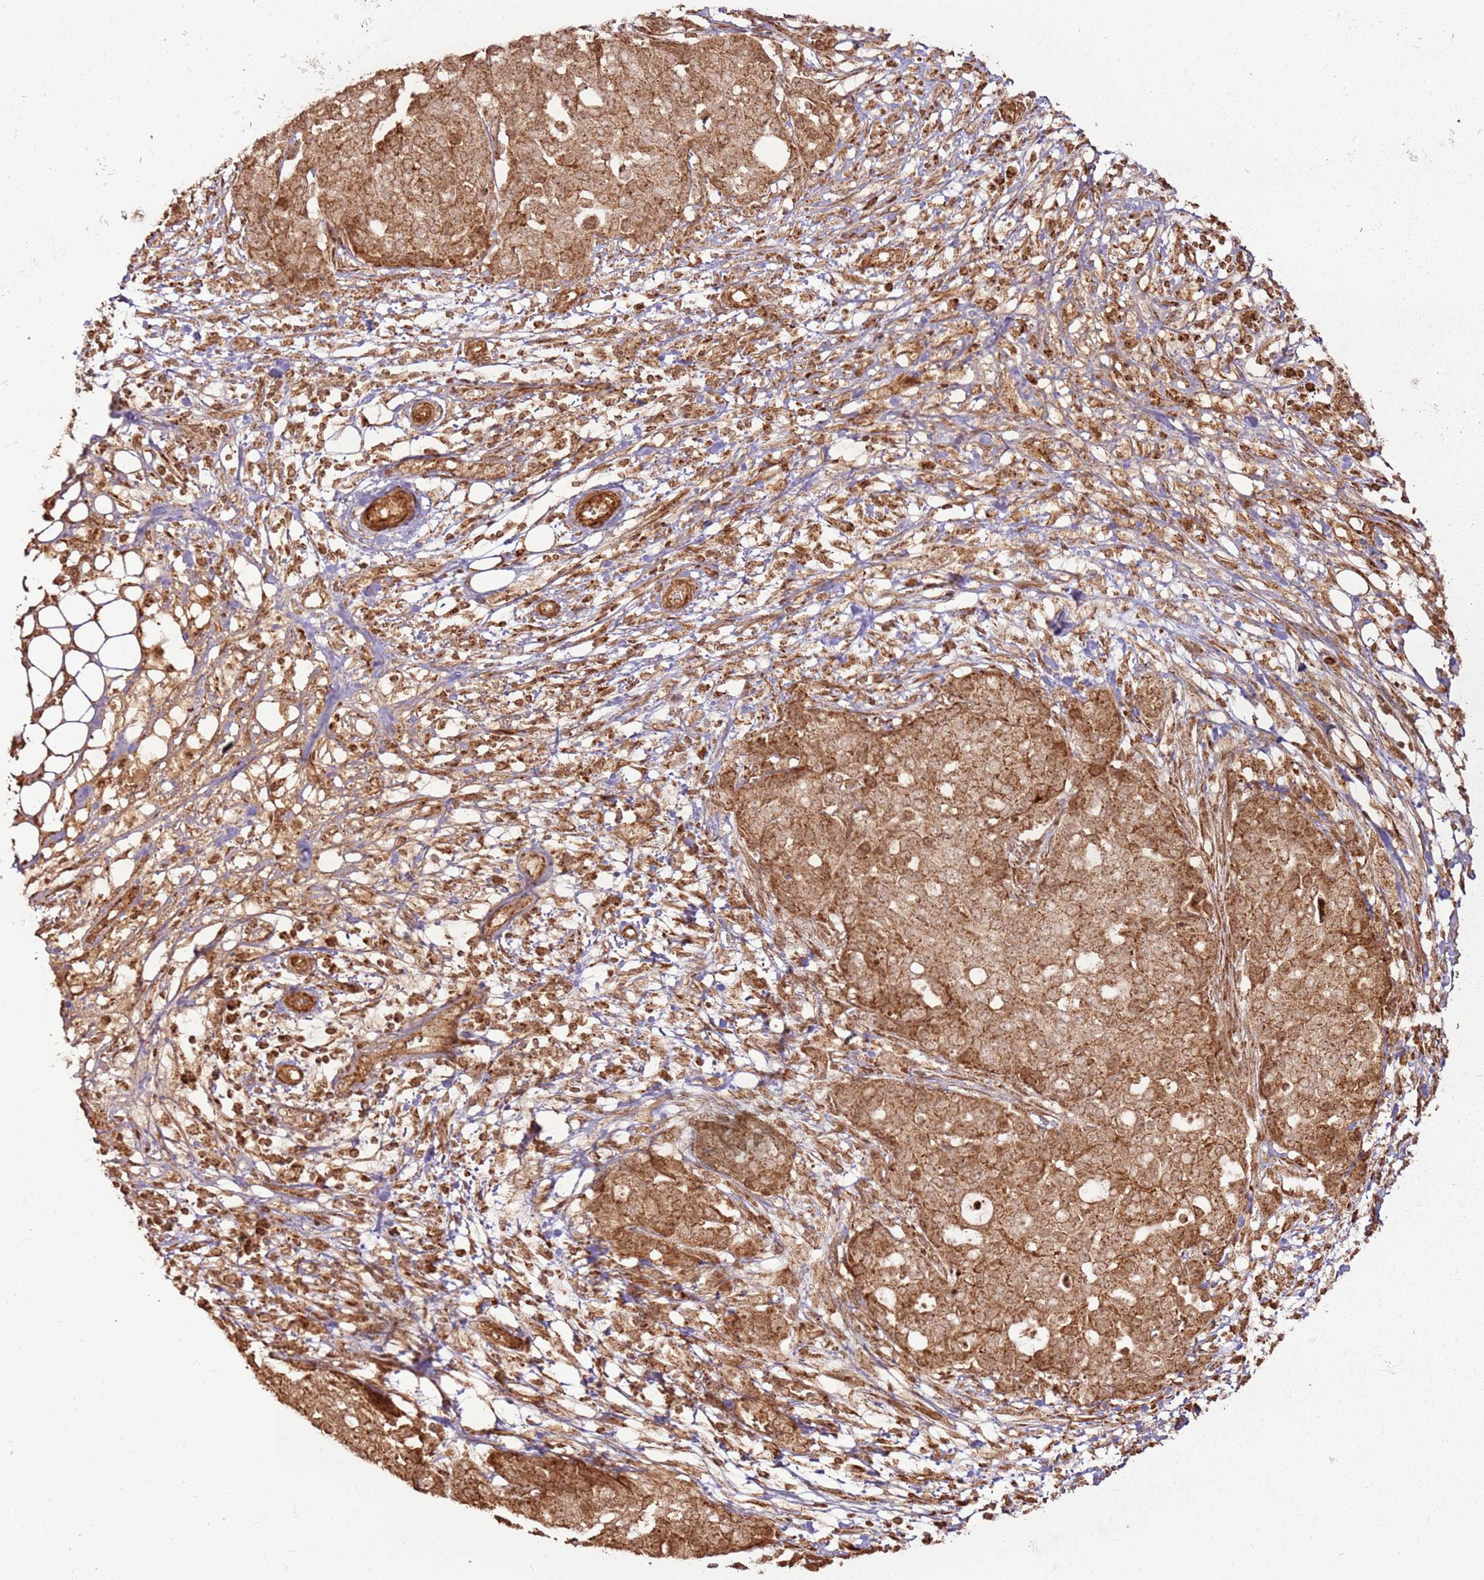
{"staining": {"intensity": "moderate", "quantity": ">75%", "location": "cytoplasmic/membranous"}, "tissue": "ovarian cancer", "cell_type": "Tumor cells", "image_type": "cancer", "snomed": [{"axis": "morphology", "description": "Cystadenocarcinoma, serous, NOS"}, {"axis": "topography", "description": "Soft tissue"}, {"axis": "topography", "description": "Ovary"}], "caption": "This micrograph displays IHC staining of human ovarian serous cystadenocarcinoma, with medium moderate cytoplasmic/membranous staining in approximately >75% of tumor cells.", "gene": "MRPS6", "patient": {"sex": "female", "age": 57}}